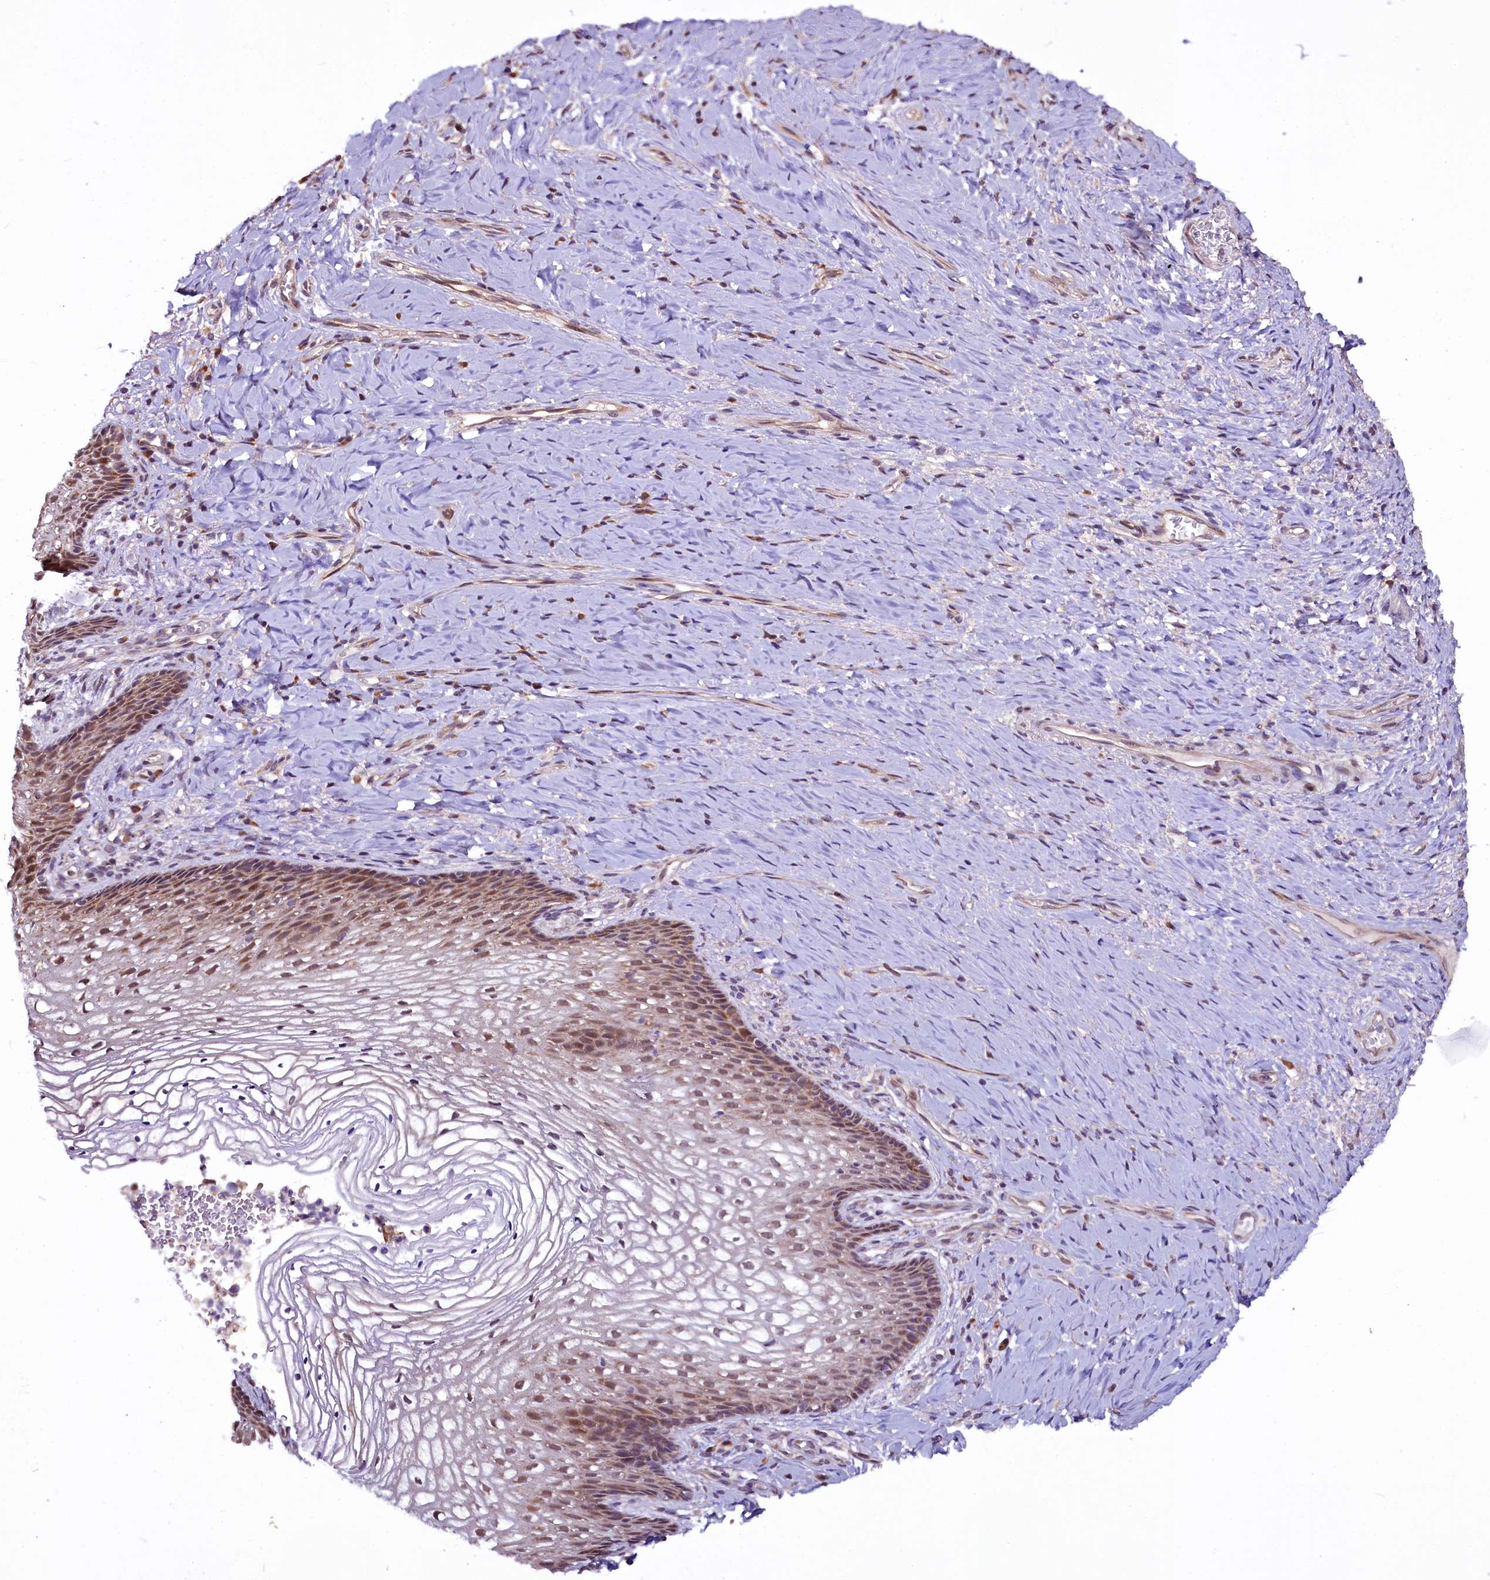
{"staining": {"intensity": "moderate", "quantity": ">75%", "location": "nuclear"}, "tissue": "vagina", "cell_type": "Squamous epithelial cells", "image_type": "normal", "snomed": [{"axis": "morphology", "description": "Normal tissue, NOS"}, {"axis": "topography", "description": "Vagina"}], "caption": "Benign vagina was stained to show a protein in brown. There is medium levels of moderate nuclear expression in approximately >75% of squamous epithelial cells. The staining was performed using DAB to visualize the protein expression in brown, while the nuclei were stained in blue with hematoxylin (Magnification: 20x).", "gene": "RPUSD2", "patient": {"sex": "female", "age": 60}}